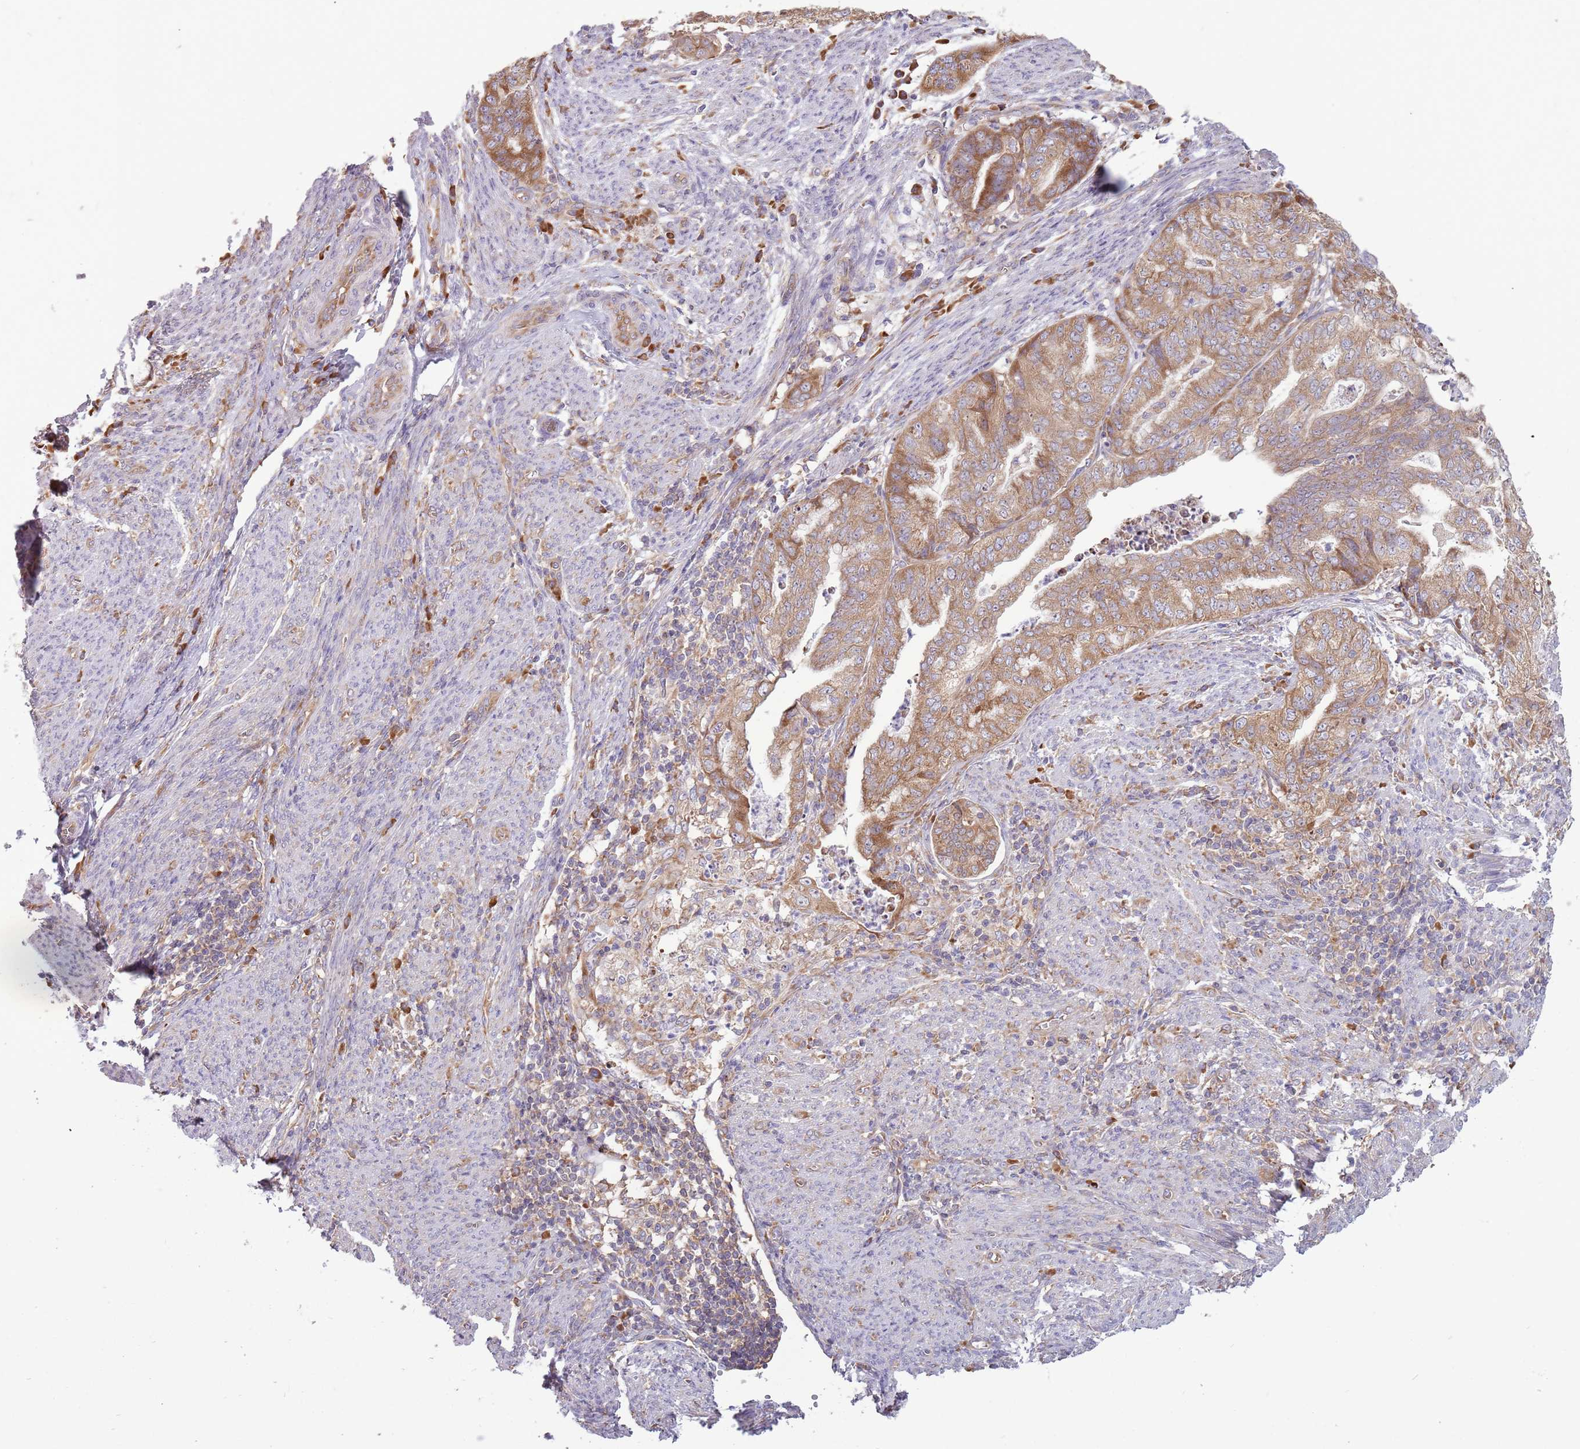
{"staining": {"intensity": "moderate", "quantity": ">75%", "location": "cytoplasmic/membranous"}, "tissue": "endometrial cancer", "cell_type": "Tumor cells", "image_type": "cancer", "snomed": [{"axis": "morphology", "description": "Adenocarcinoma, NOS"}, {"axis": "topography", "description": "Endometrium"}], "caption": "A brown stain shows moderate cytoplasmic/membranous staining of a protein in human adenocarcinoma (endometrial) tumor cells.", "gene": "RPL17-C18orf32", "patient": {"sex": "female", "age": 79}}